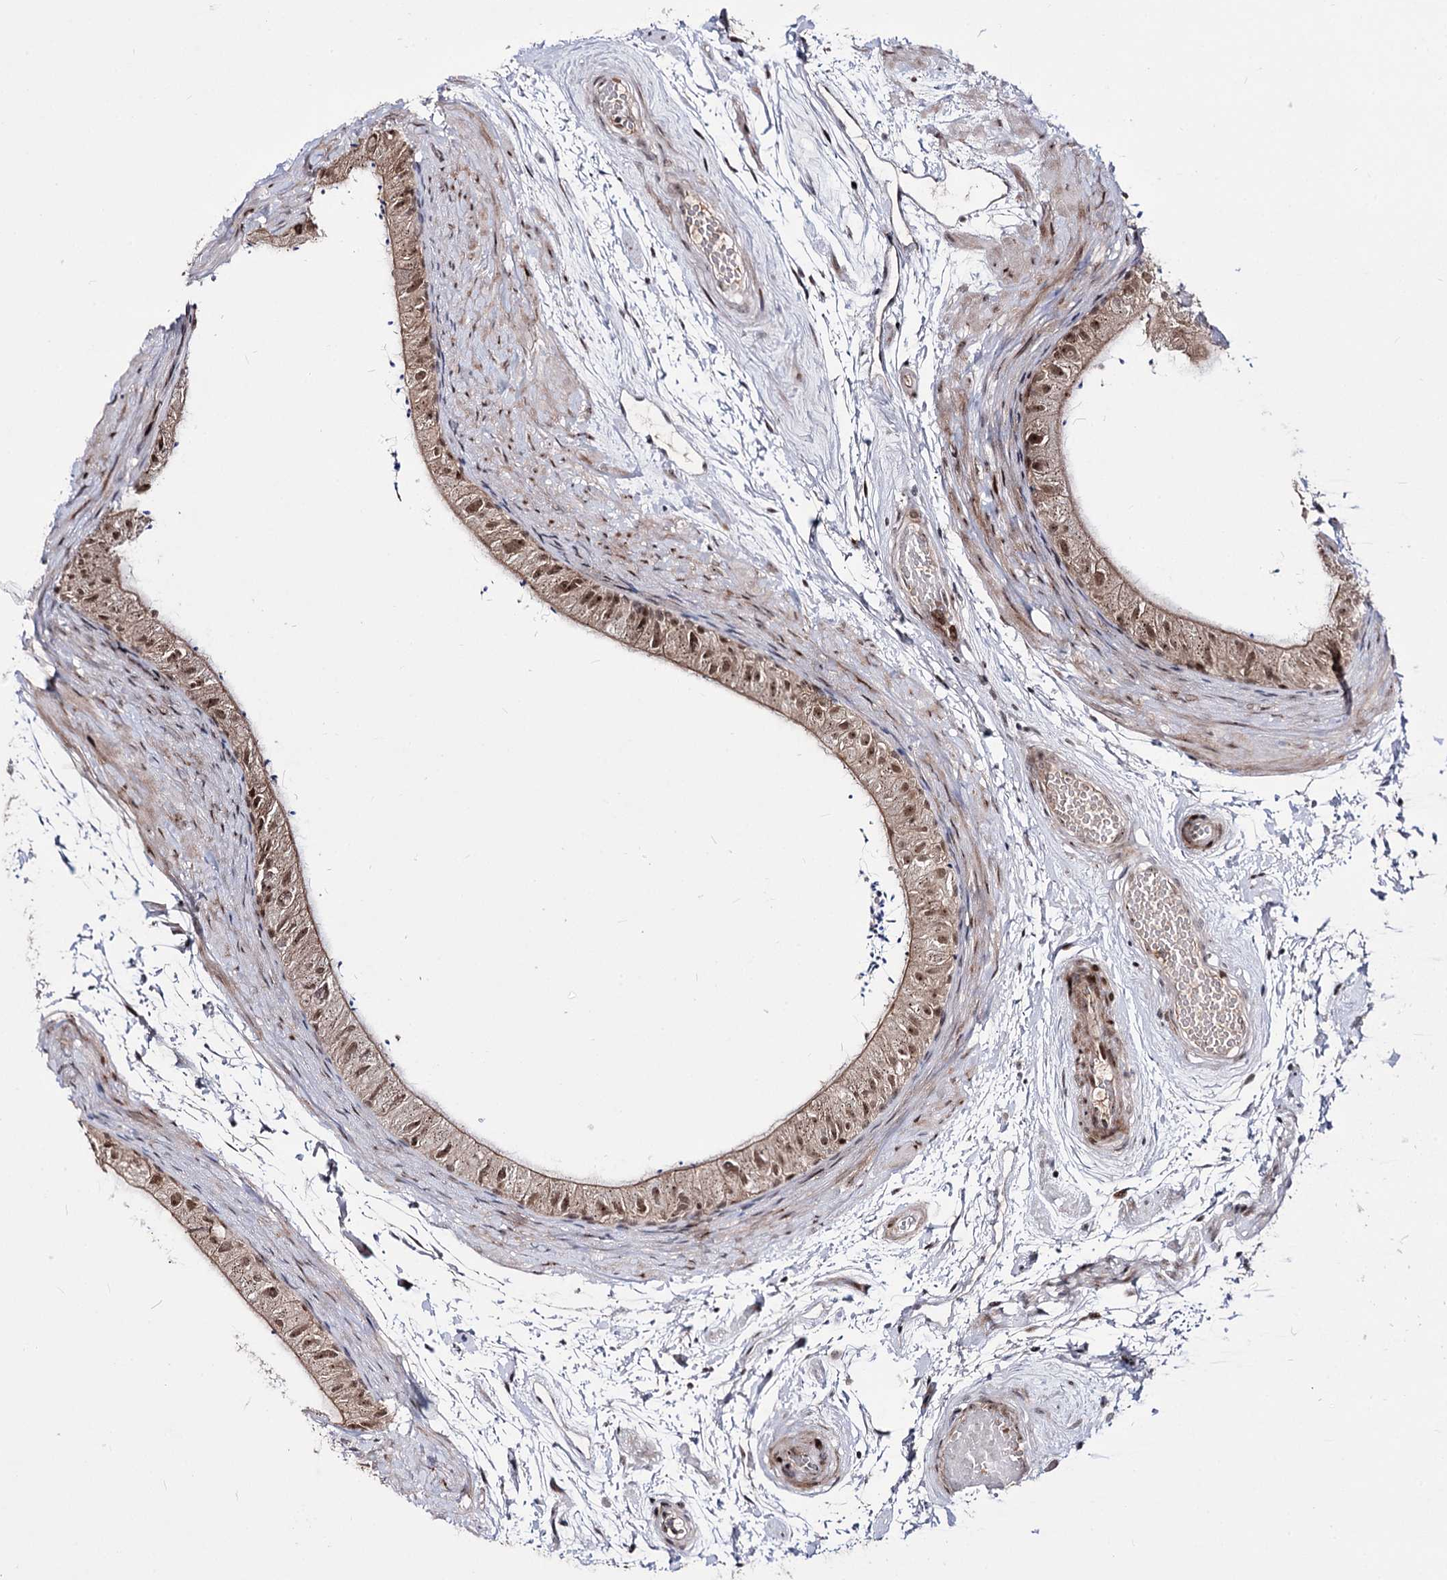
{"staining": {"intensity": "weak", "quantity": ">75%", "location": "nuclear"}, "tissue": "epididymis", "cell_type": "Glandular cells", "image_type": "normal", "snomed": [{"axis": "morphology", "description": "Normal tissue, NOS"}, {"axis": "topography", "description": "Epididymis"}], "caption": "Immunohistochemical staining of unremarkable human epididymis exhibits >75% levels of weak nuclear protein expression in about >75% of glandular cells.", "gene": "STOX1", "patient": {"sex": "male", "age": 50}}